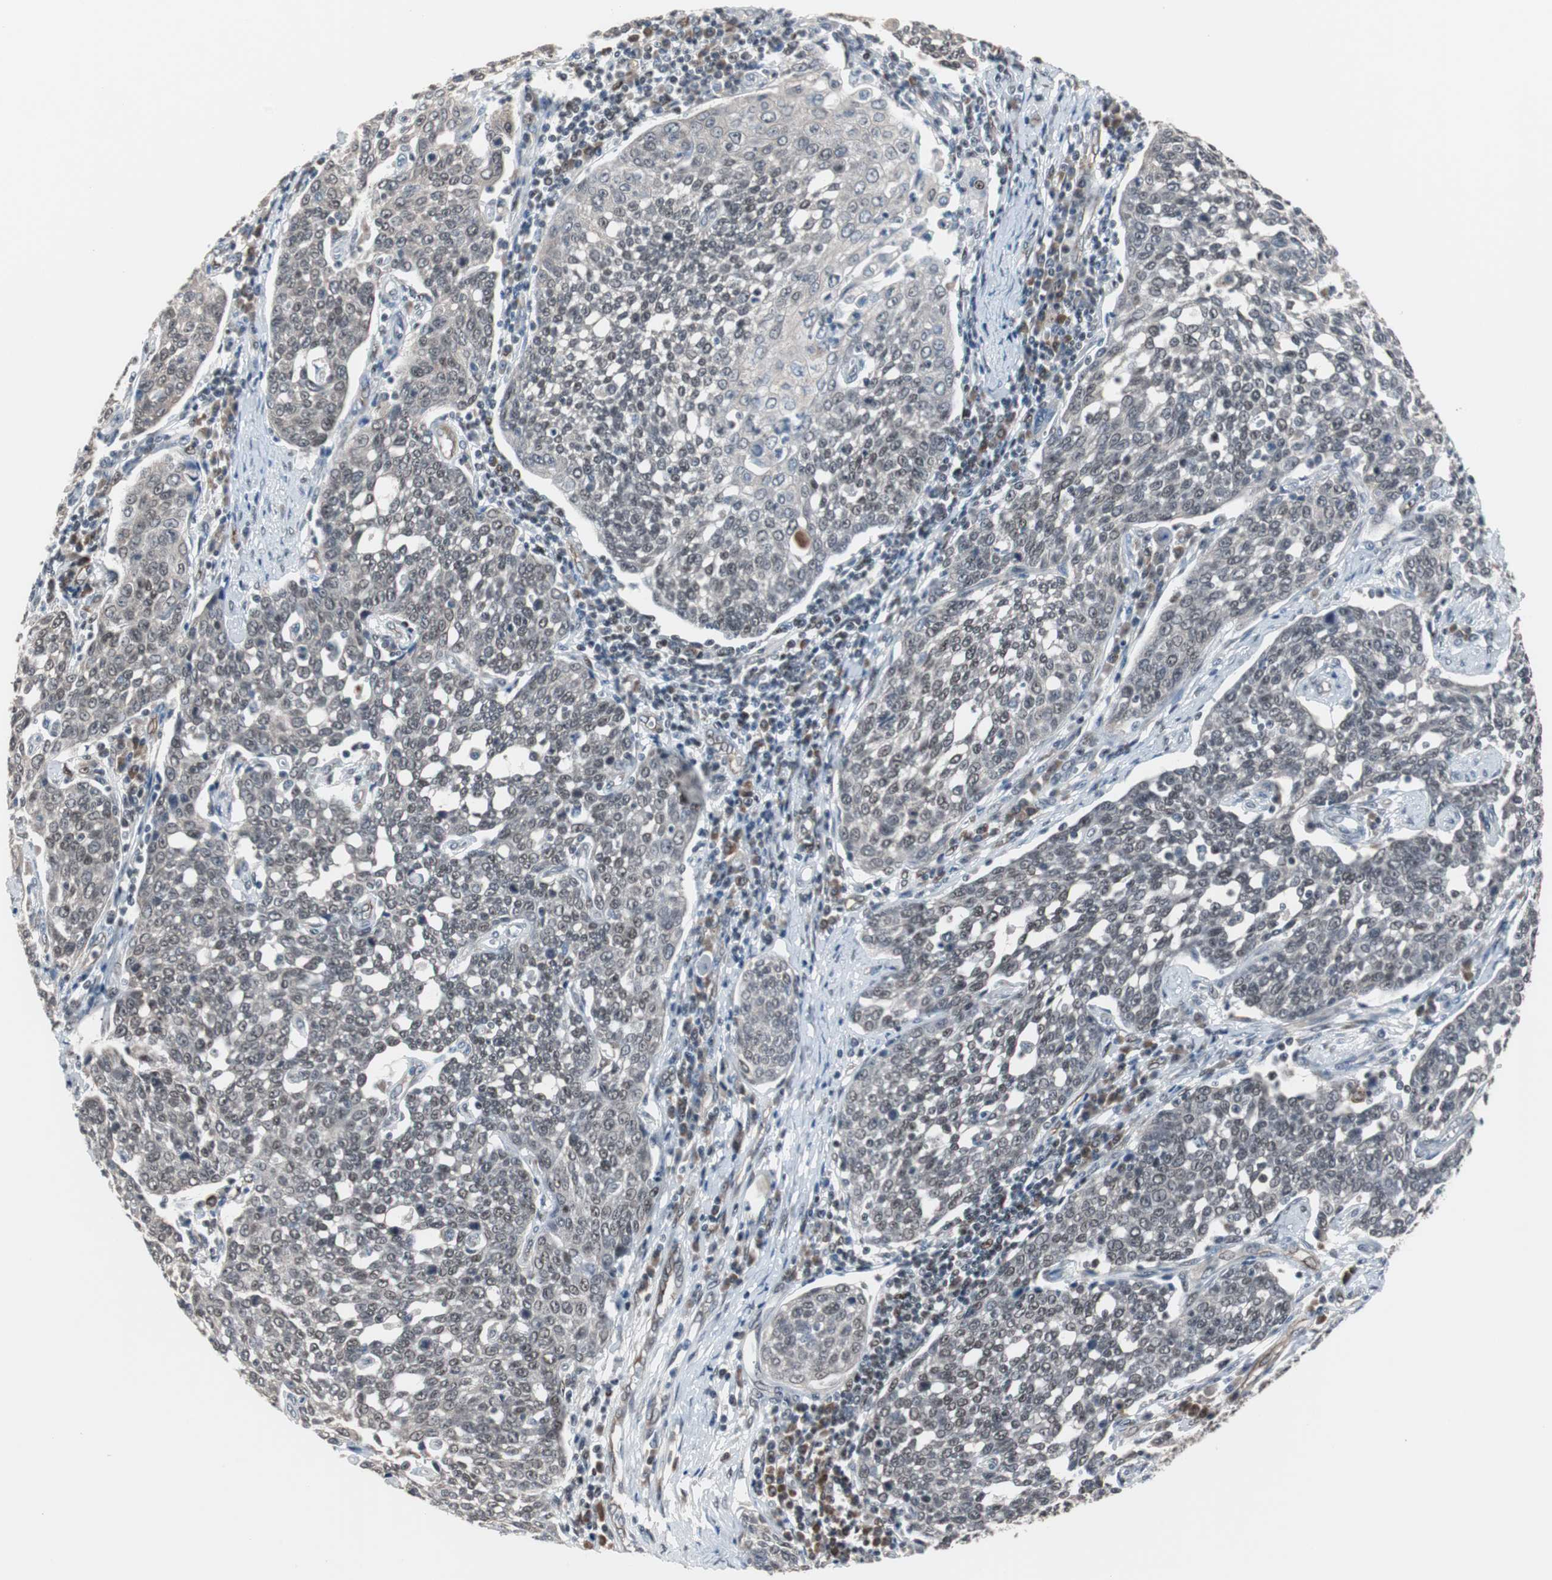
{"staining": {"intensity": "negative", "quantity": "none", "location": "none"}, "tissue": "cervical cancer", "cell_type": "Tumor cells", "image_type": "cancer", "snomed": [{"axis": "morphology", "description": "Squamous cell carcinoma, NOS"}, {"axis": "topography", "description": "Cervix"}], "caption": "Human cervical squamous cell carcinoma stained for a protein using immunohistochemistry (IHC) demonstrates no positivity in tumor cells.", "gene": "ZHX2", "patient": {"sex": "female", "age": 34}}